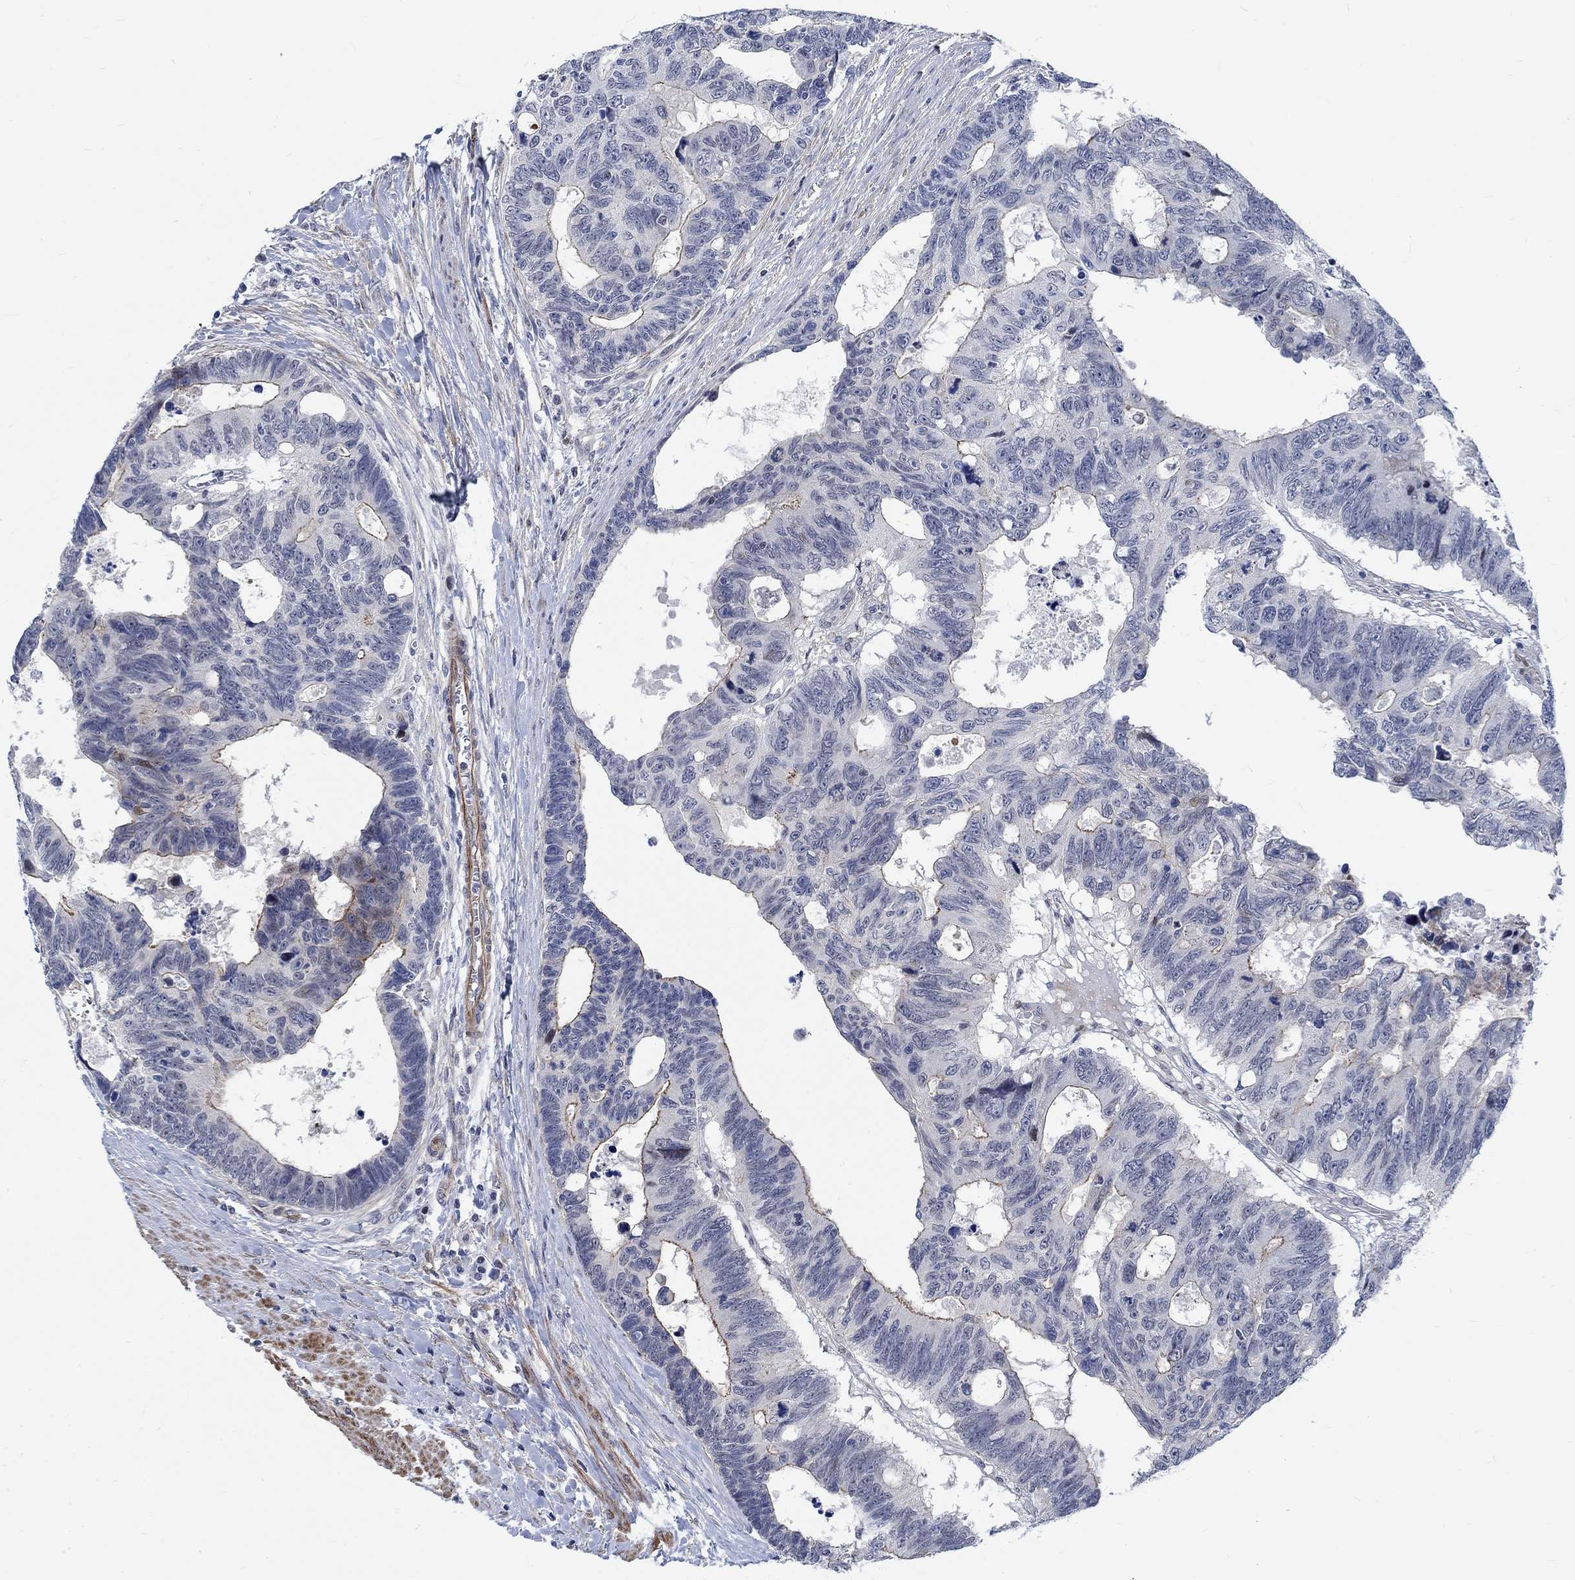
{"staining": {"intensity": "strong", "quantity": "<25%", "location": "cytoplasmic/membranous"}, "tissue": "colorectal cancer", "cell_type": "Tumor cells", "image_type": "cancer", "snomed": [{"axis": "morphology", "description": "Adenocarcinoma, NOS"}, {"axis": "topography", "description": "Colon"}], "caption": "This histopathology image shows IHC staining of human adenocarcinoma (colorectal), with medium strong cytoplasmic/membranous positivity in approximately <25% of tumor cells.", "gene": "KCNH8", "patient": {"sex": "female", "age": 77}}